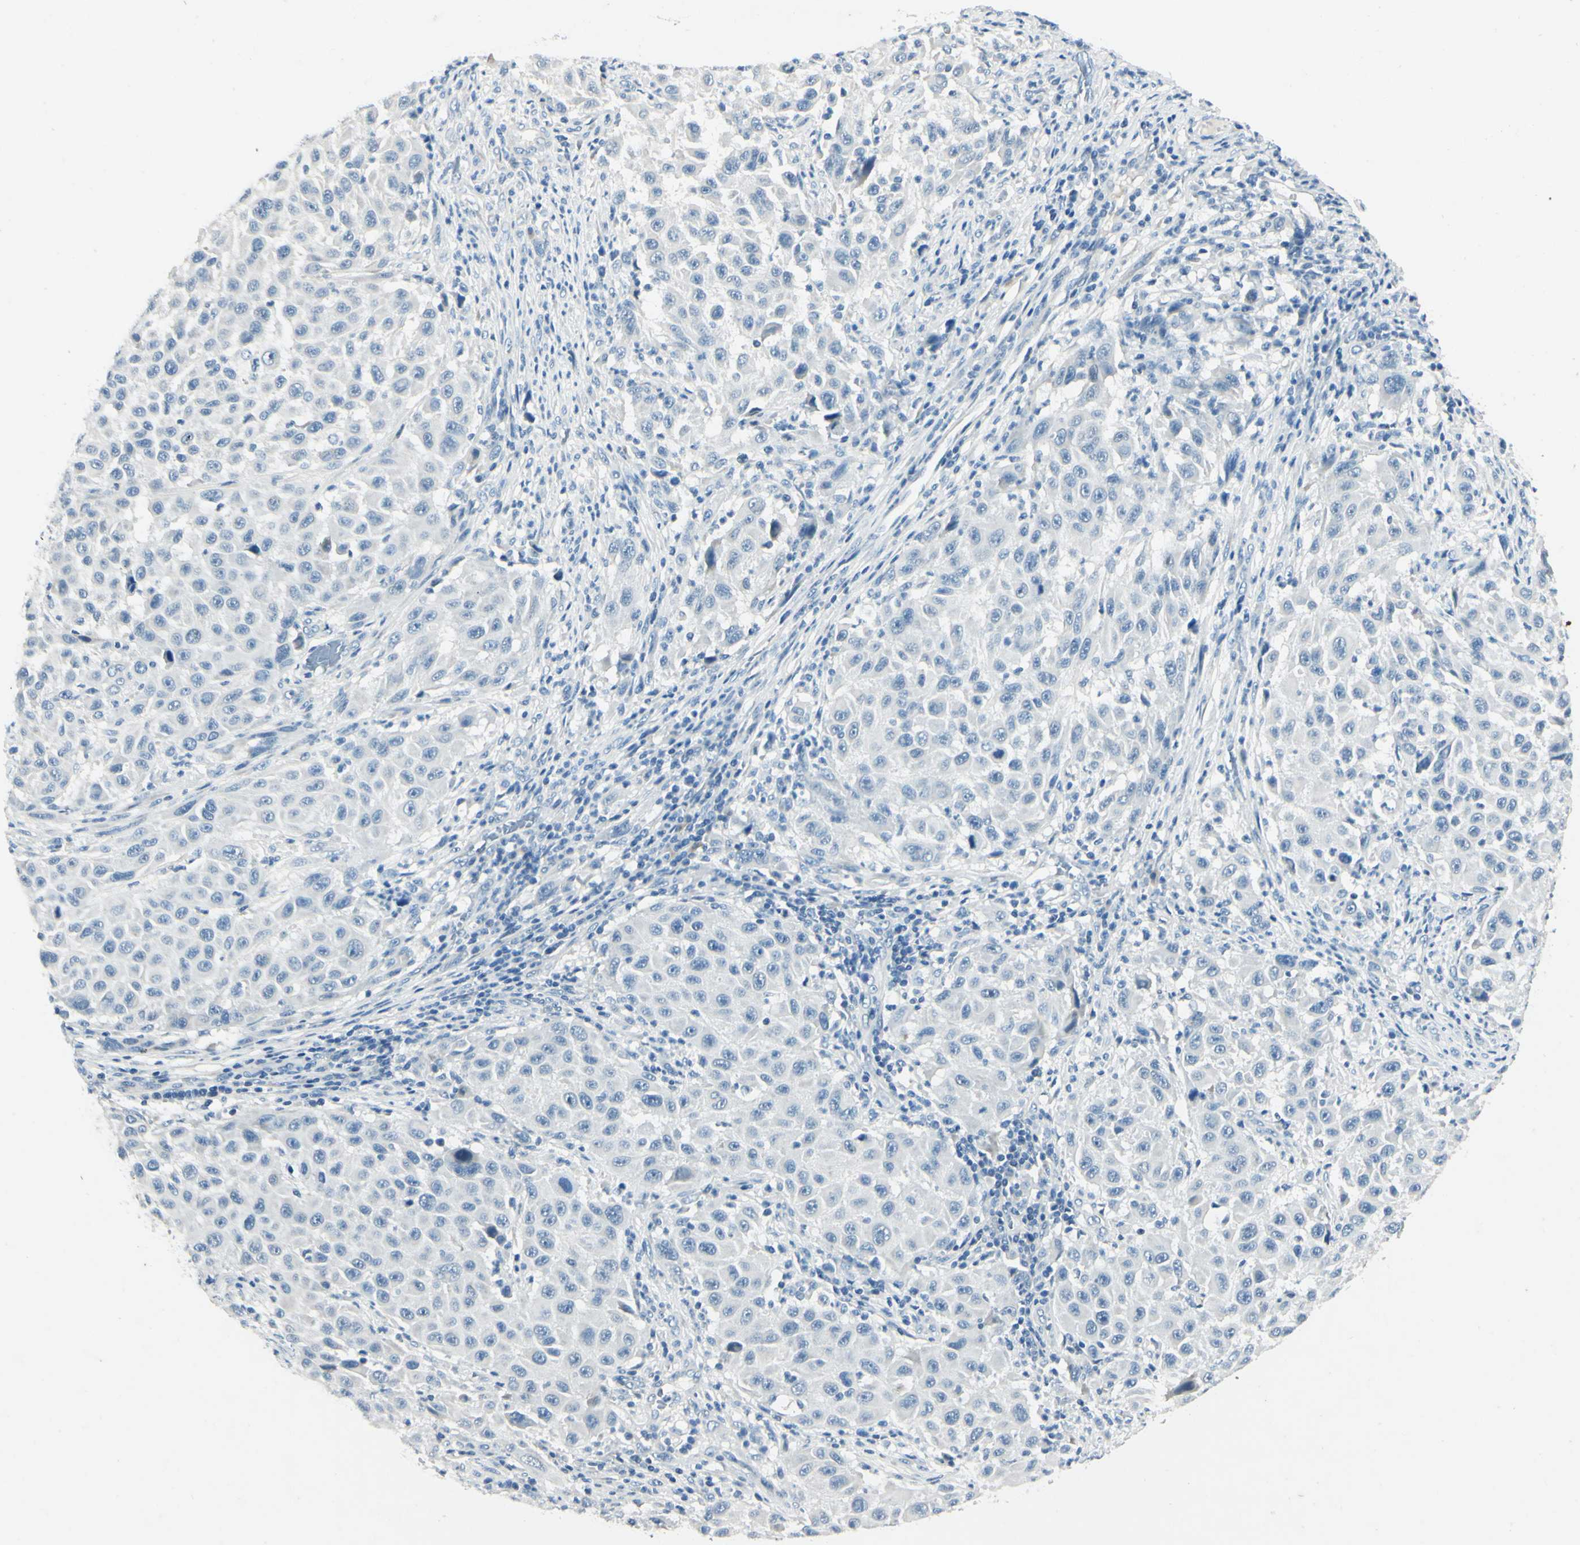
{"staining": {"intensity": "negative", "quantity": "none", "location": "none"}, "tissue": "melanoma", "cell_type": "Tumor cells", "image_type": "cancer", "snomed": [{"axis": "morphology", "description": "Malignant melanoma, Metastatic site"}, {"axis": "topography", "description": "Lymph node"}], "caption": "IHC image of neoplastic tissue: human melanoma stained with DAB (3,3'-diaminobenzidine) exhibits no significant protein staining in tumor cells.", "gene": "SNAP91", "patient": {"sex": "male", "age": 61}}